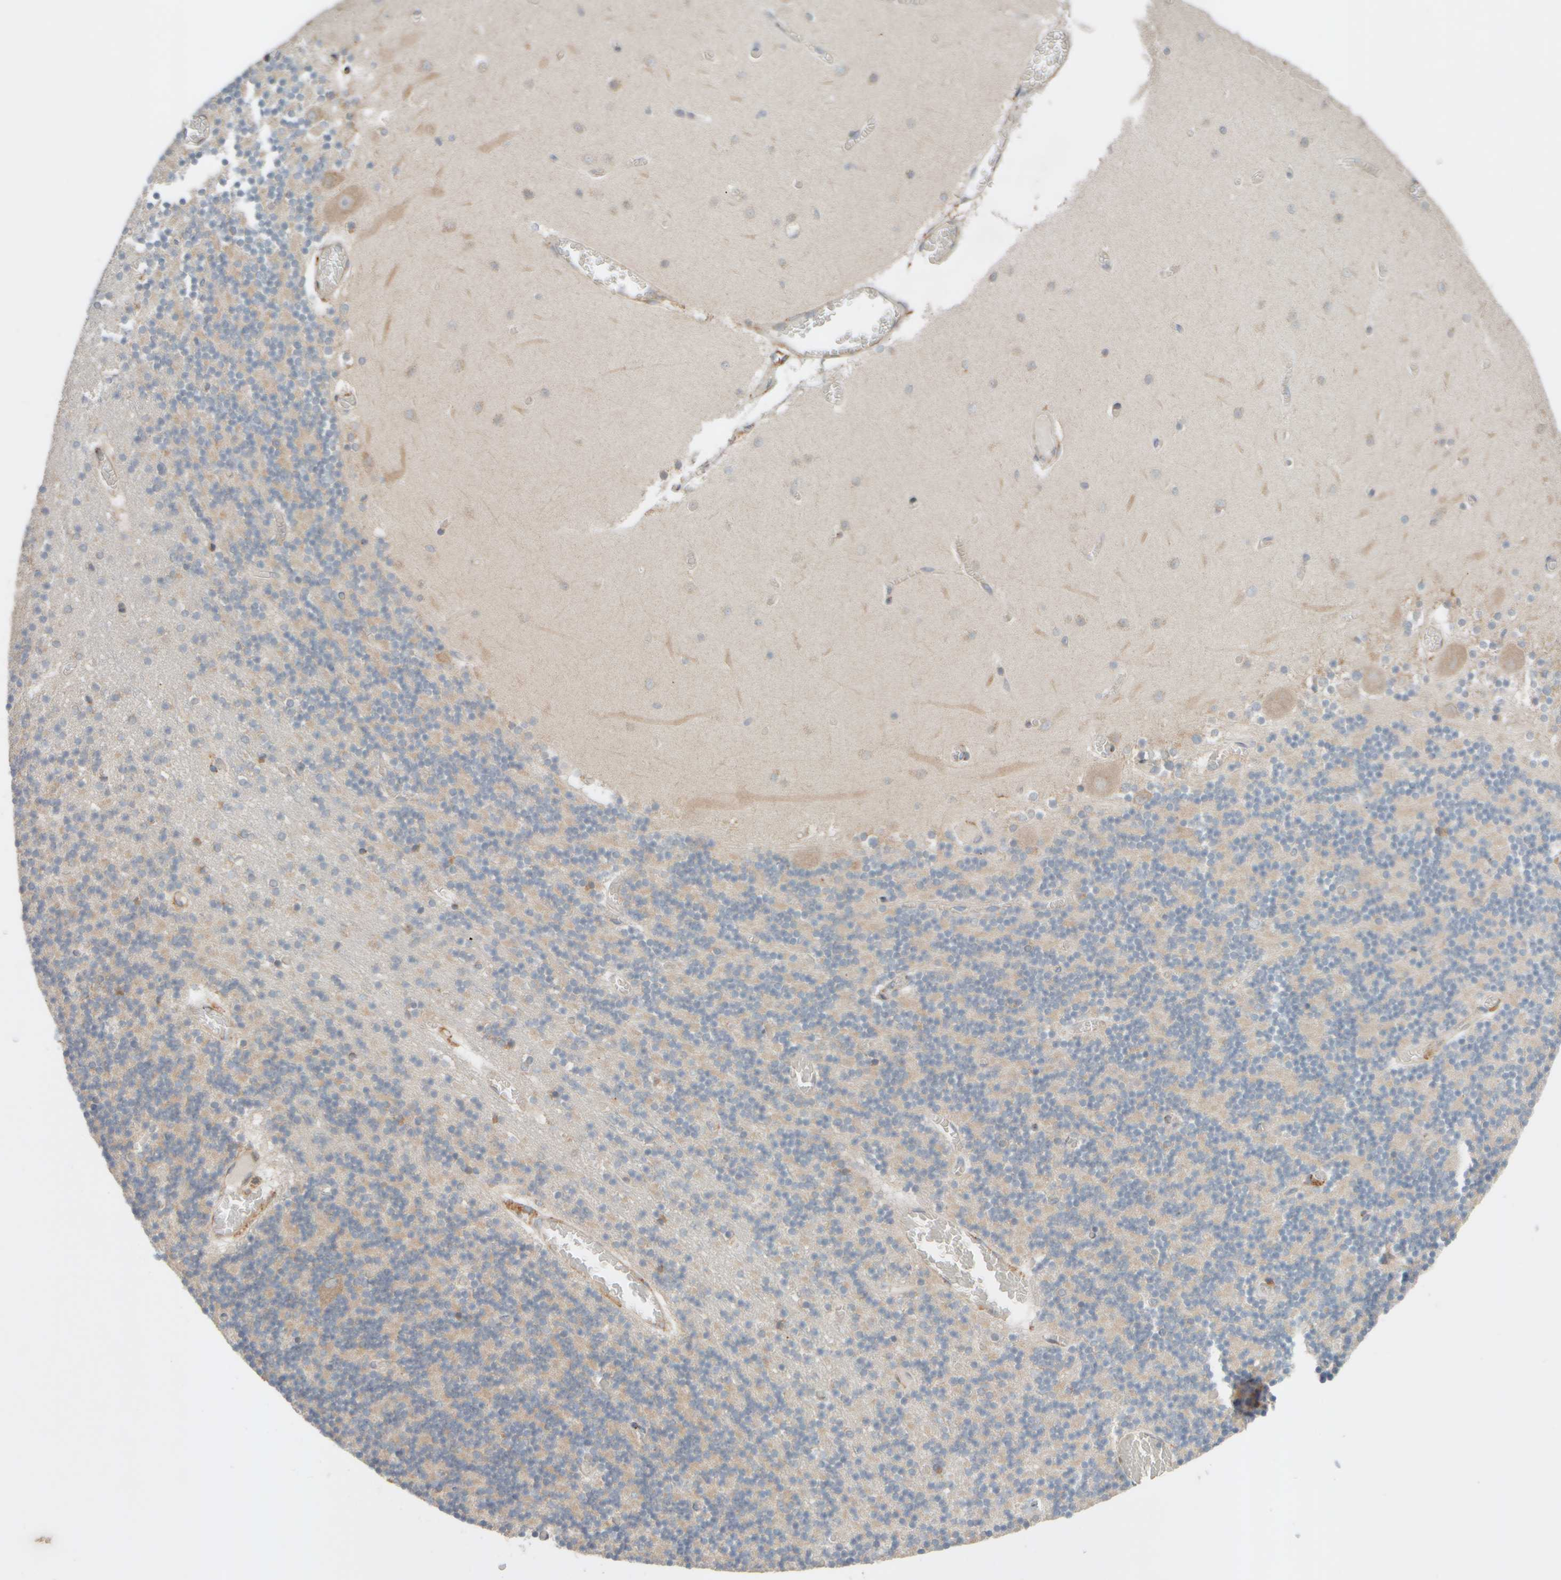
{"staining": {"intensity": "weak", "quantity": "<25%", "location": "cytoplasmic/membranous"}, "tissue": "cerebellum", "cell_type": "Cells in granular layer", "image_type": "normal", "snomed": [{"axis": "morphology", "description": "Normal tissue, NOS"}, {"axis": "topography", "description": "Cerebellum"}], "caption": "Cerebellum stained for a protein using immunohistochemistry (IHC) reveals no expression cells in granular layer.", "gene": "EIF2B3", "patient": {"sex": "female", "age": 28}}